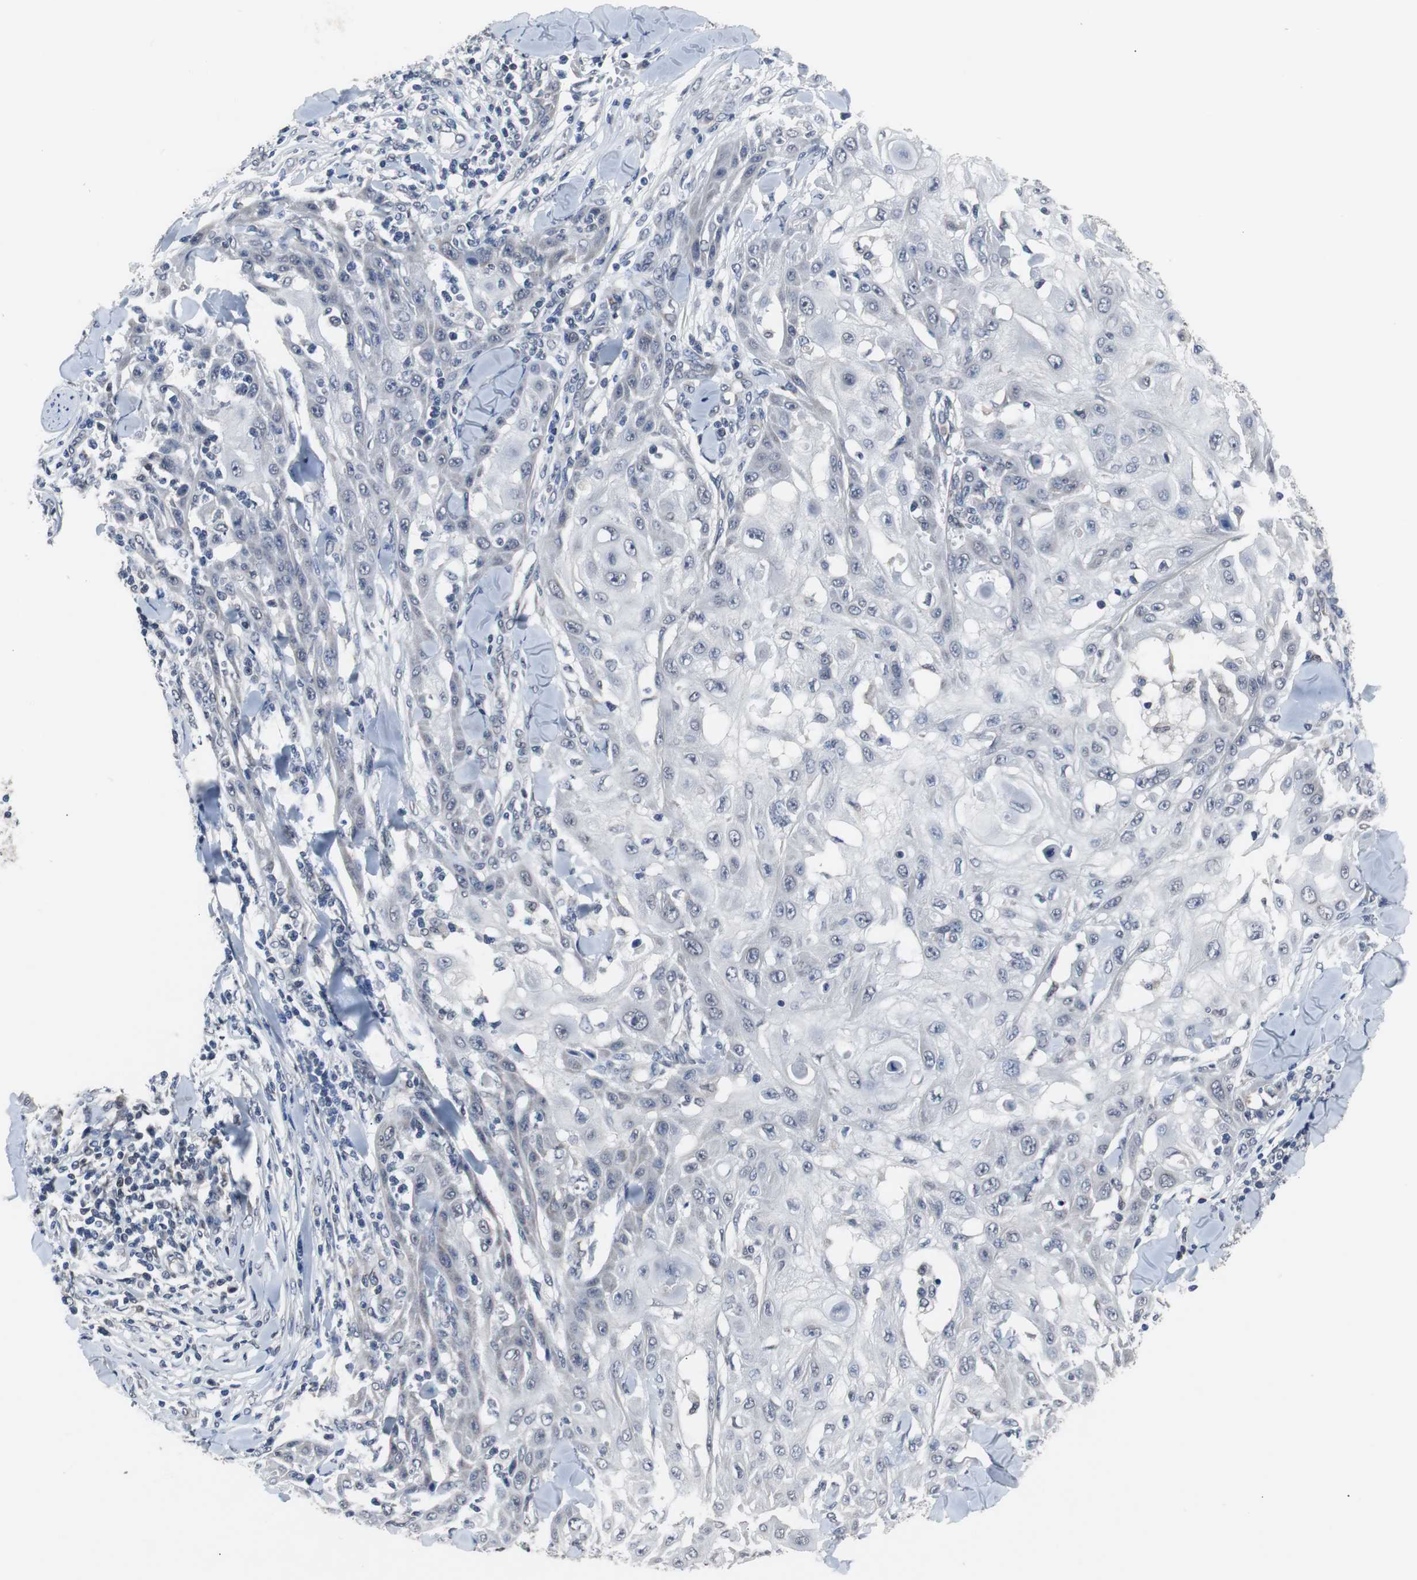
{"staining": {"intensity": "negative", "quantity": "none", "location": "none"}, "tissue": "skin cancer", "cell_type": "Tumor cells", "image_type": "cancer", "snomed": [{"axis": "morphology", "description": "Squamous cell carcinoma, NOS"}, {"axis": "topography", "description": "Skin"}], "caption": "Tumor cells are negative for brown protein staining in skin cancer (squamous cell carcinoma). Brightfield microscopy of immunohistochemistry (IHC) stained with DAB (3,3'-diaminobenzidine) (brown) and hematoxylin (blue), captured at high magnification.", "gene": "RBM47", "patient": {"sex": "male", "age": 24}}